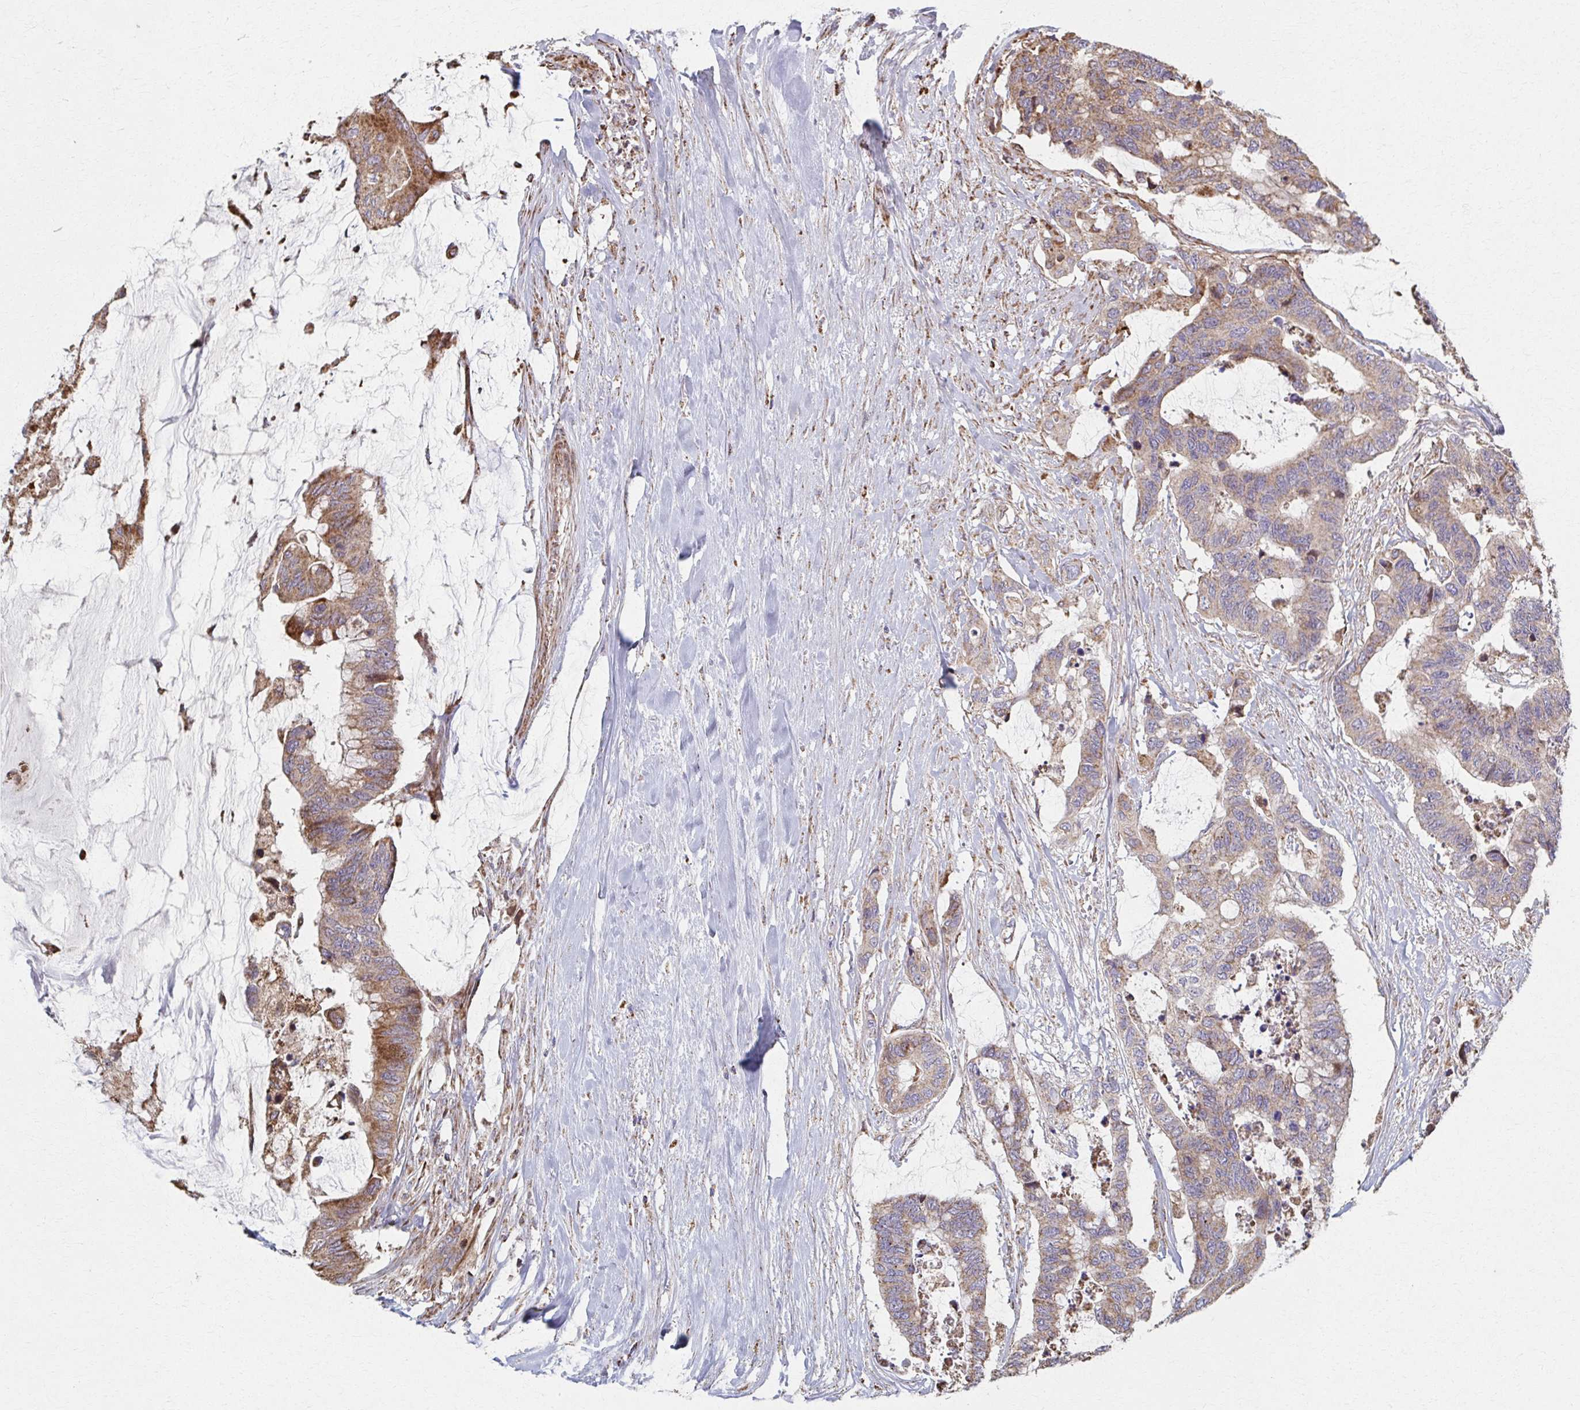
{"staining": {"intensity": "moderate", "quantity": "25%-75%", "location": "cytoplasmic/membranous"}, "tissue": "colorectal cancer", "cell_type": "Tumor cells", "image_type": "cancer", "snomed": [{"axis": "morphology", "description": "Adenocarcinoma, NOS"}, {"axis": "topography", "description": "Rectum"}], "caption": "There is medium levels of moderate cytoplasmic/membranous positivity in tumor cells of adenocarcinoma (colorectal), as demonstrated by immunohistochemical staining (brown color).", "gene": "SAT1", "patient": {"sex": "female", "age": 59}}